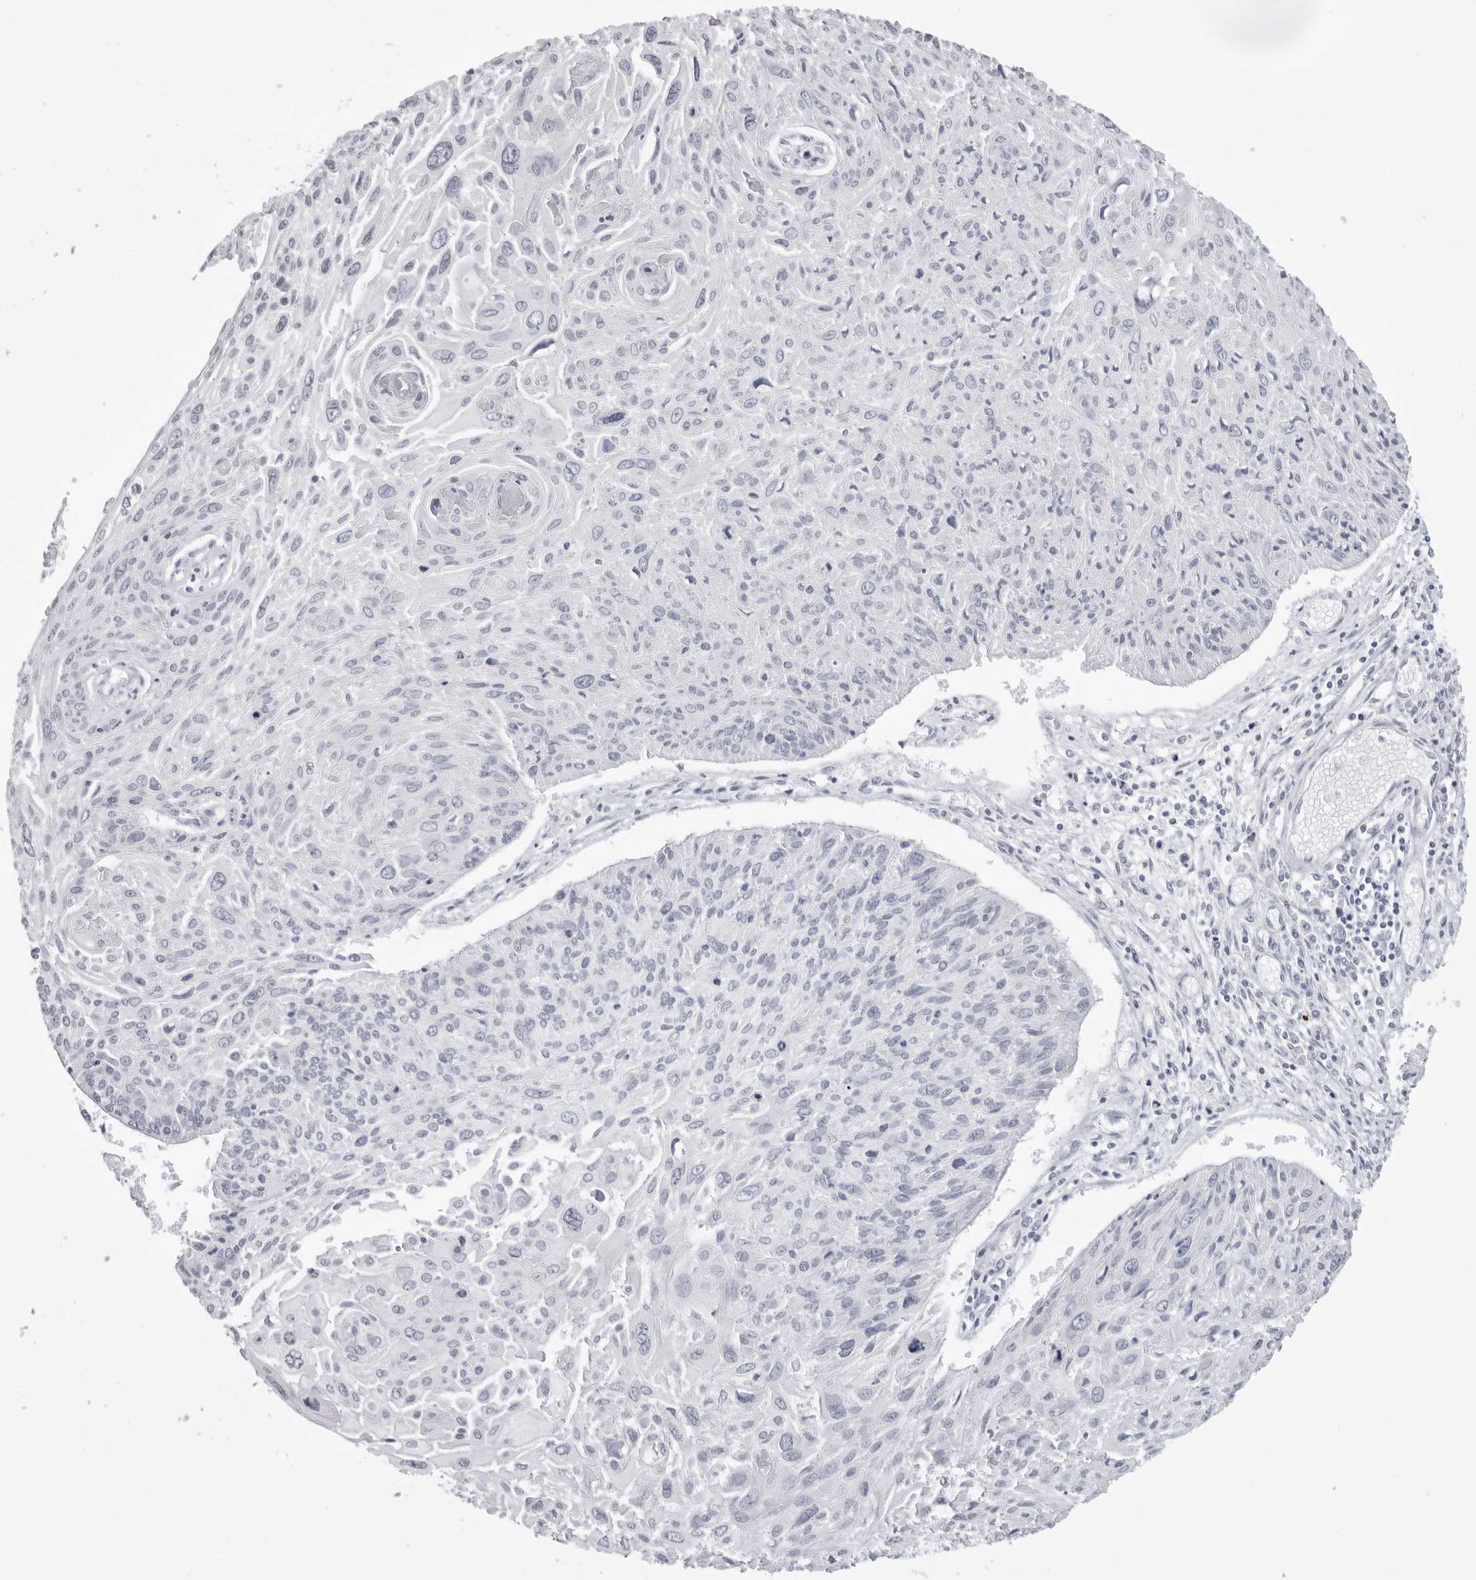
{"staining": {"intensity": "negative", "quantity": "none", "location": "none"}, "tissue": "cervical cancer", "cell_type": "Tumor cells", "image_type": "cancer", "snomed": [{"axis": "morphology", "description": "Squamous cell carcinoma, NOS"}, {"axis": "topography", "description": "Cervix"}], "caption": "Immunohistochemistry (IHC) of cervical squamous cell carcinoma demonstrates no positivity in tumor cells.", "gene": "CST1", "patient": {"sex": "female", "age": 51}}